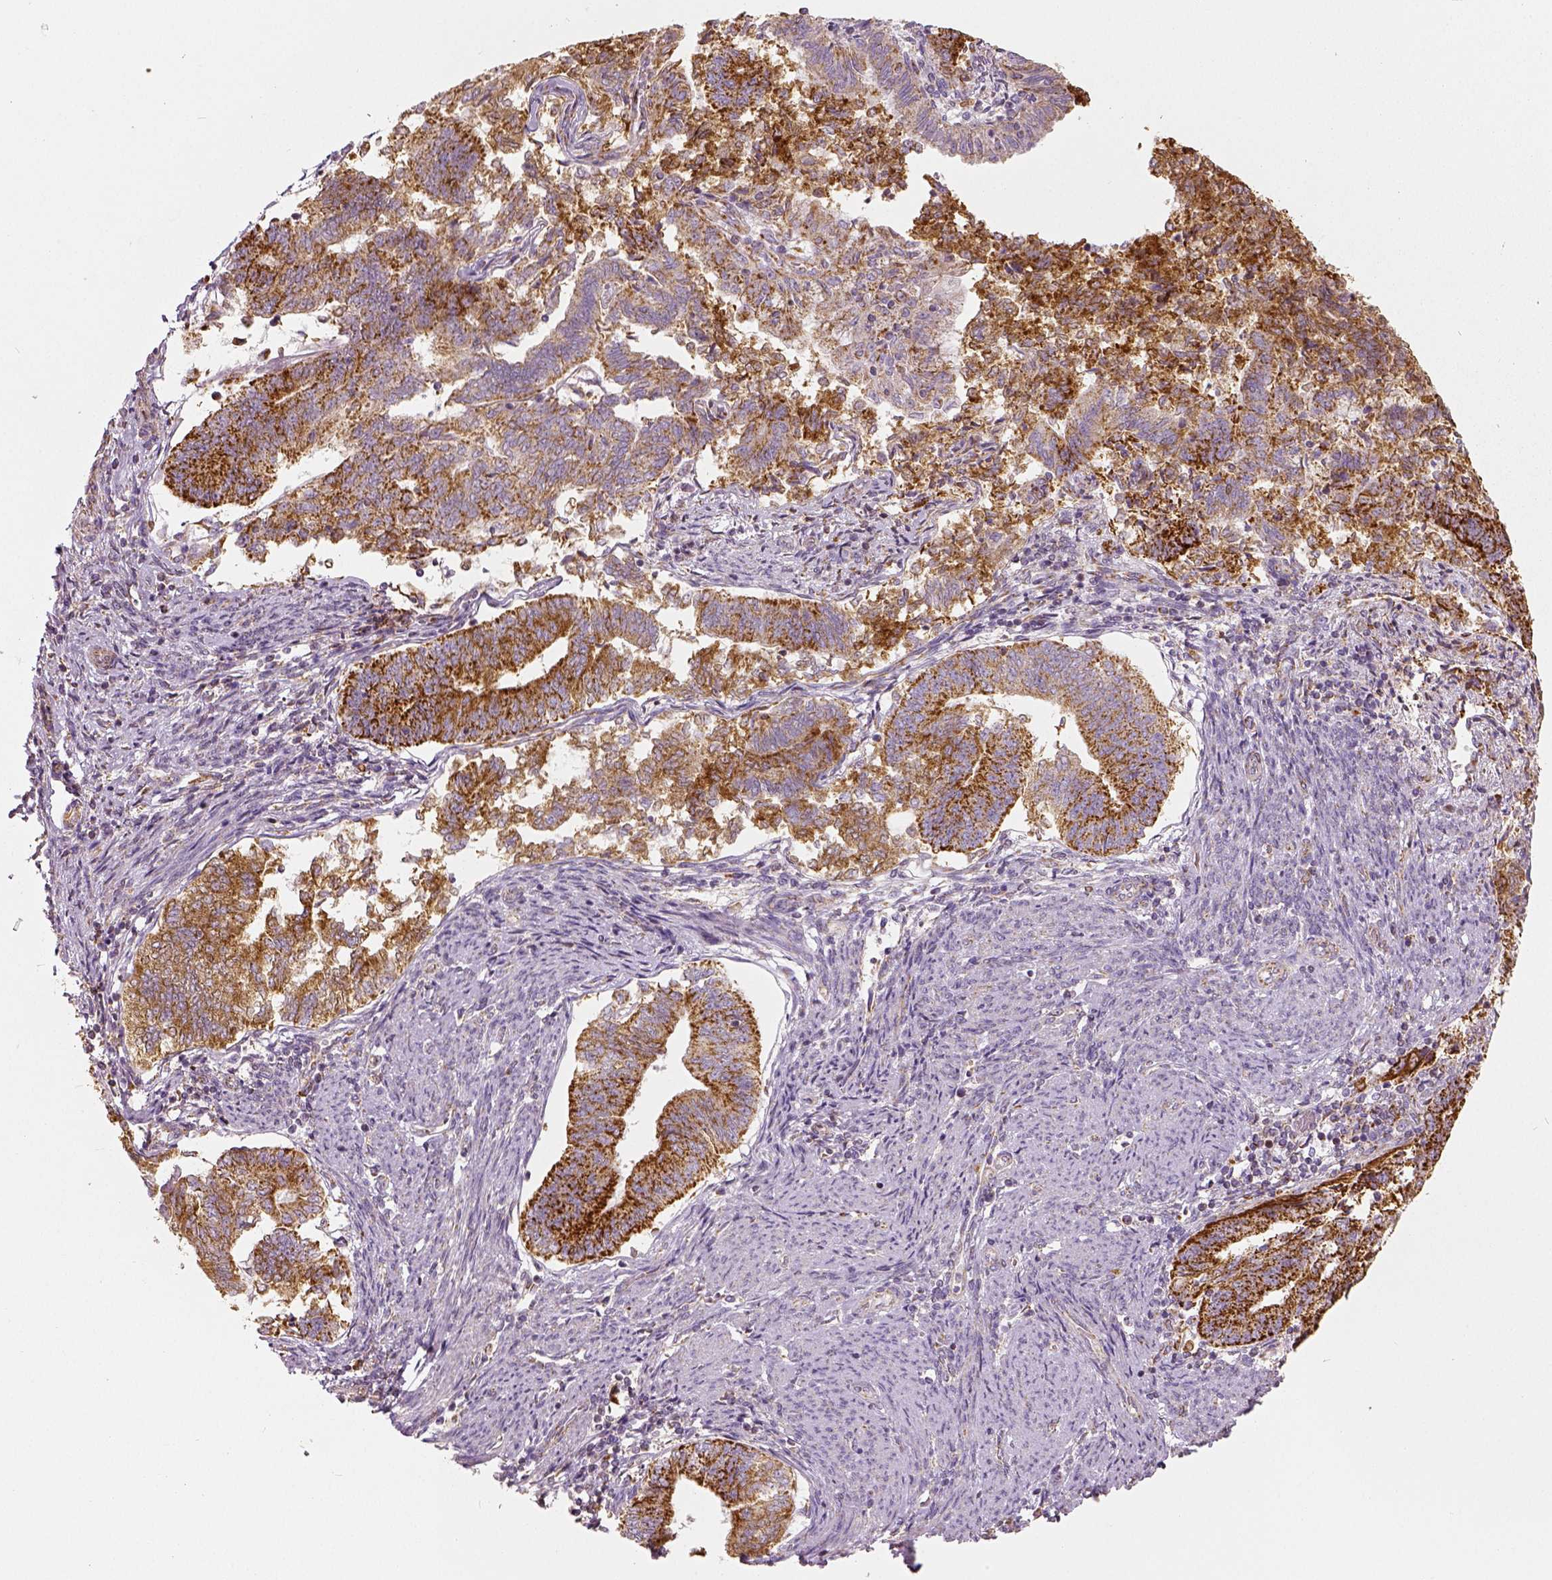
{"staining": {"intensity": "strong", "quantity": ">75%", "location": "cytoplasmic/membranous"}, "tissue": "endometrial cancer", "cell_type": "Tumor cells", "image_type": "cancer", "snomed": [{"axis": "morphology", "description": "Adenocarcinoma, NOS"}, {"axis": "topography", "description": "Endometrium"}], "caption": "Immunohistochemistry (IHC) histopathology image of neoplastic tissue: endometrial adenocarcinoma stained using immunohistochemistry (IHC) exhibits high levels of strong protein expression localized specifically in the cytoplasmic/membranous of tumor cells, appearing as a cytoplasmic/membranous brown color.", "gene": "PGAM5", "patient": {"sex": "female", "age": 65}}